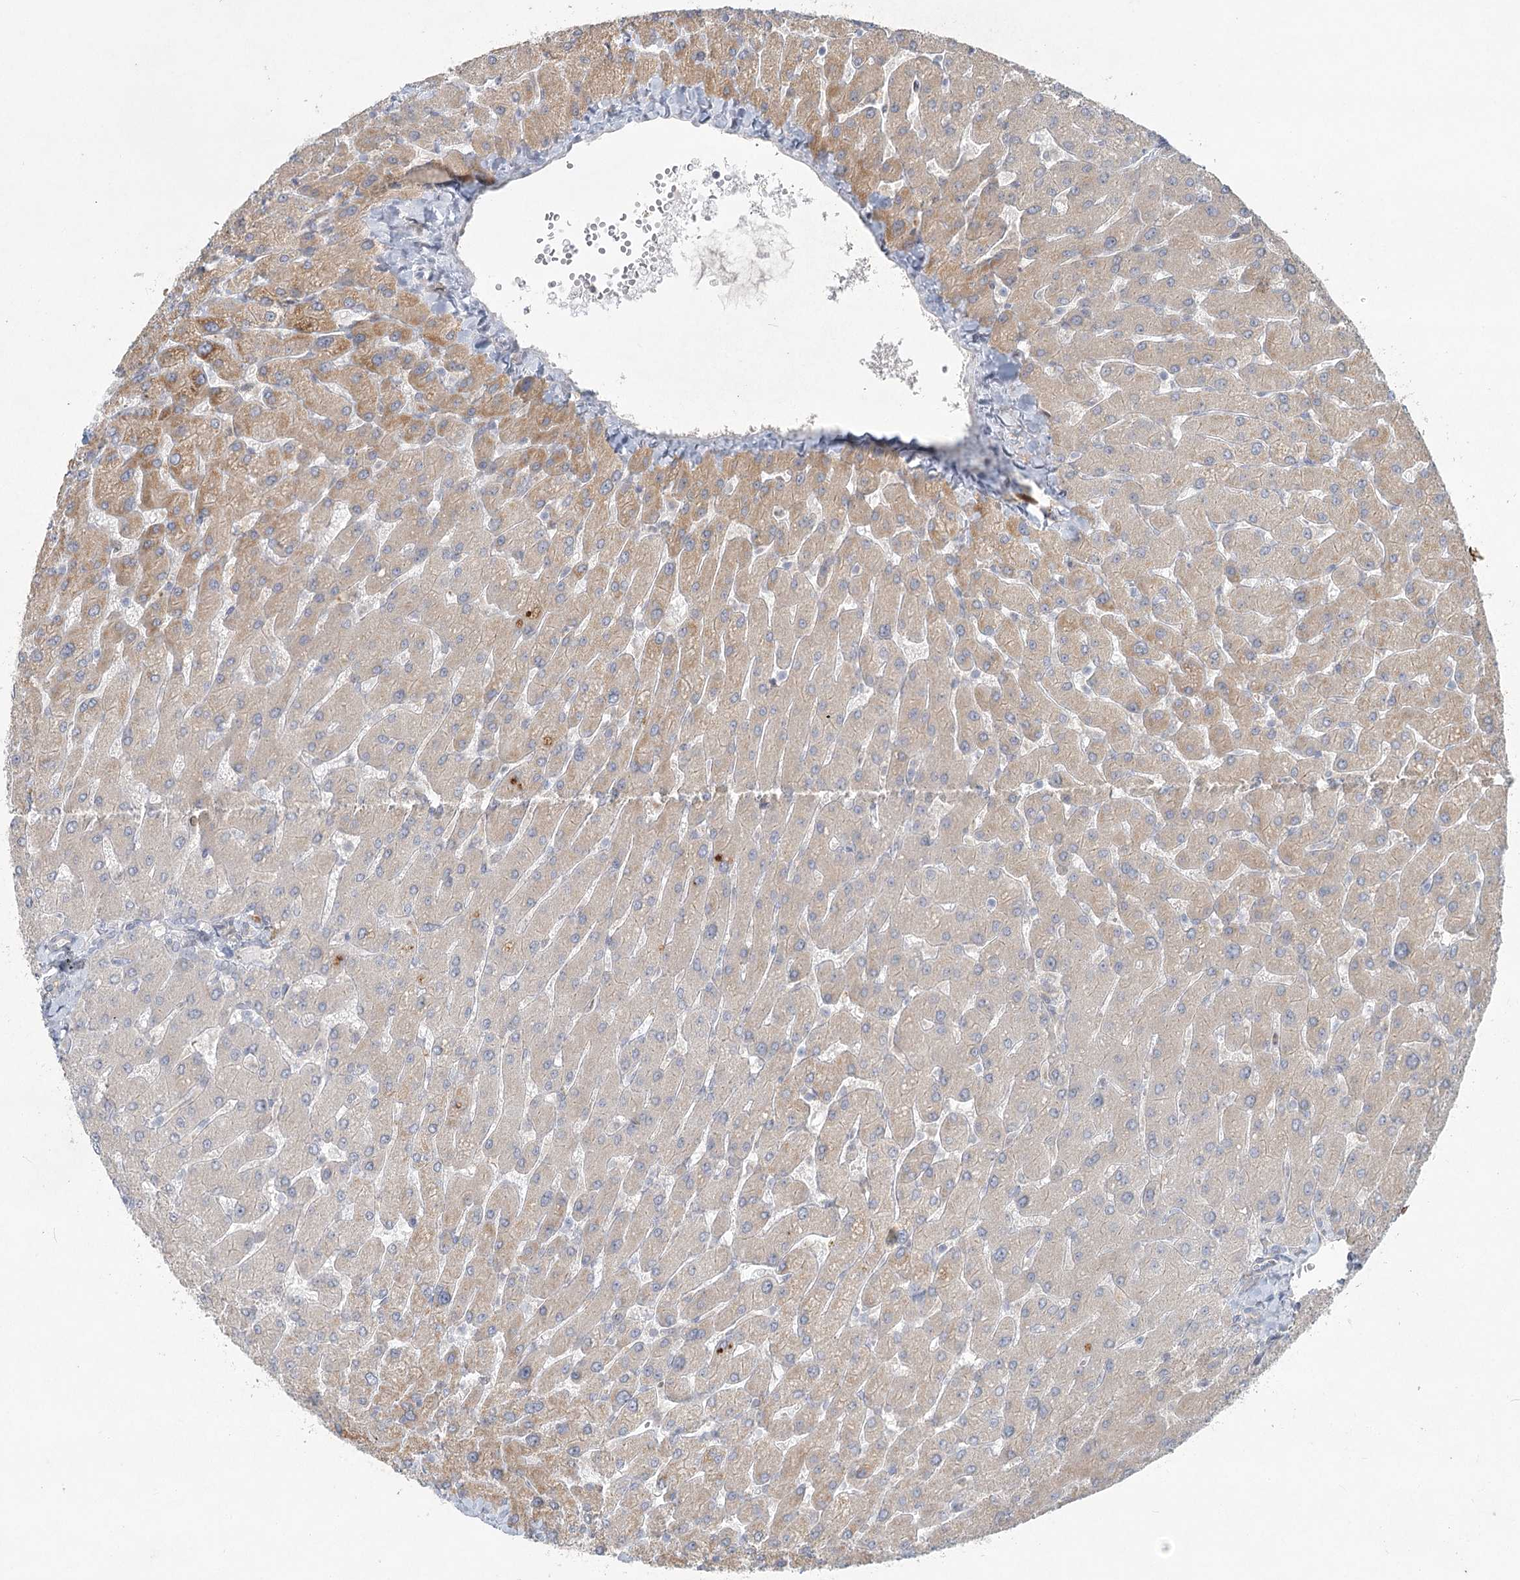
{"staining": {"intensity": "negative", "quantity": "none", "location": "none"}, "tissue": "liver", "cell_type": "Cholangiocytes", "image_type": "normal", "snomed": [{"axis": "morphology", "description": "Normal tissue, NOS"}, {"axis": "topography", "description": "Liver"}], "caption": "IHC micrograph of benign liver: liver stained with DAB (3,3'-diaminobenzidine) demonstrates no significant protein positivity in cholangiocytes. Nuclei are stained in blue.", "gene": "LRP2BP", "patient": {"sex": "male", "age": 55}}